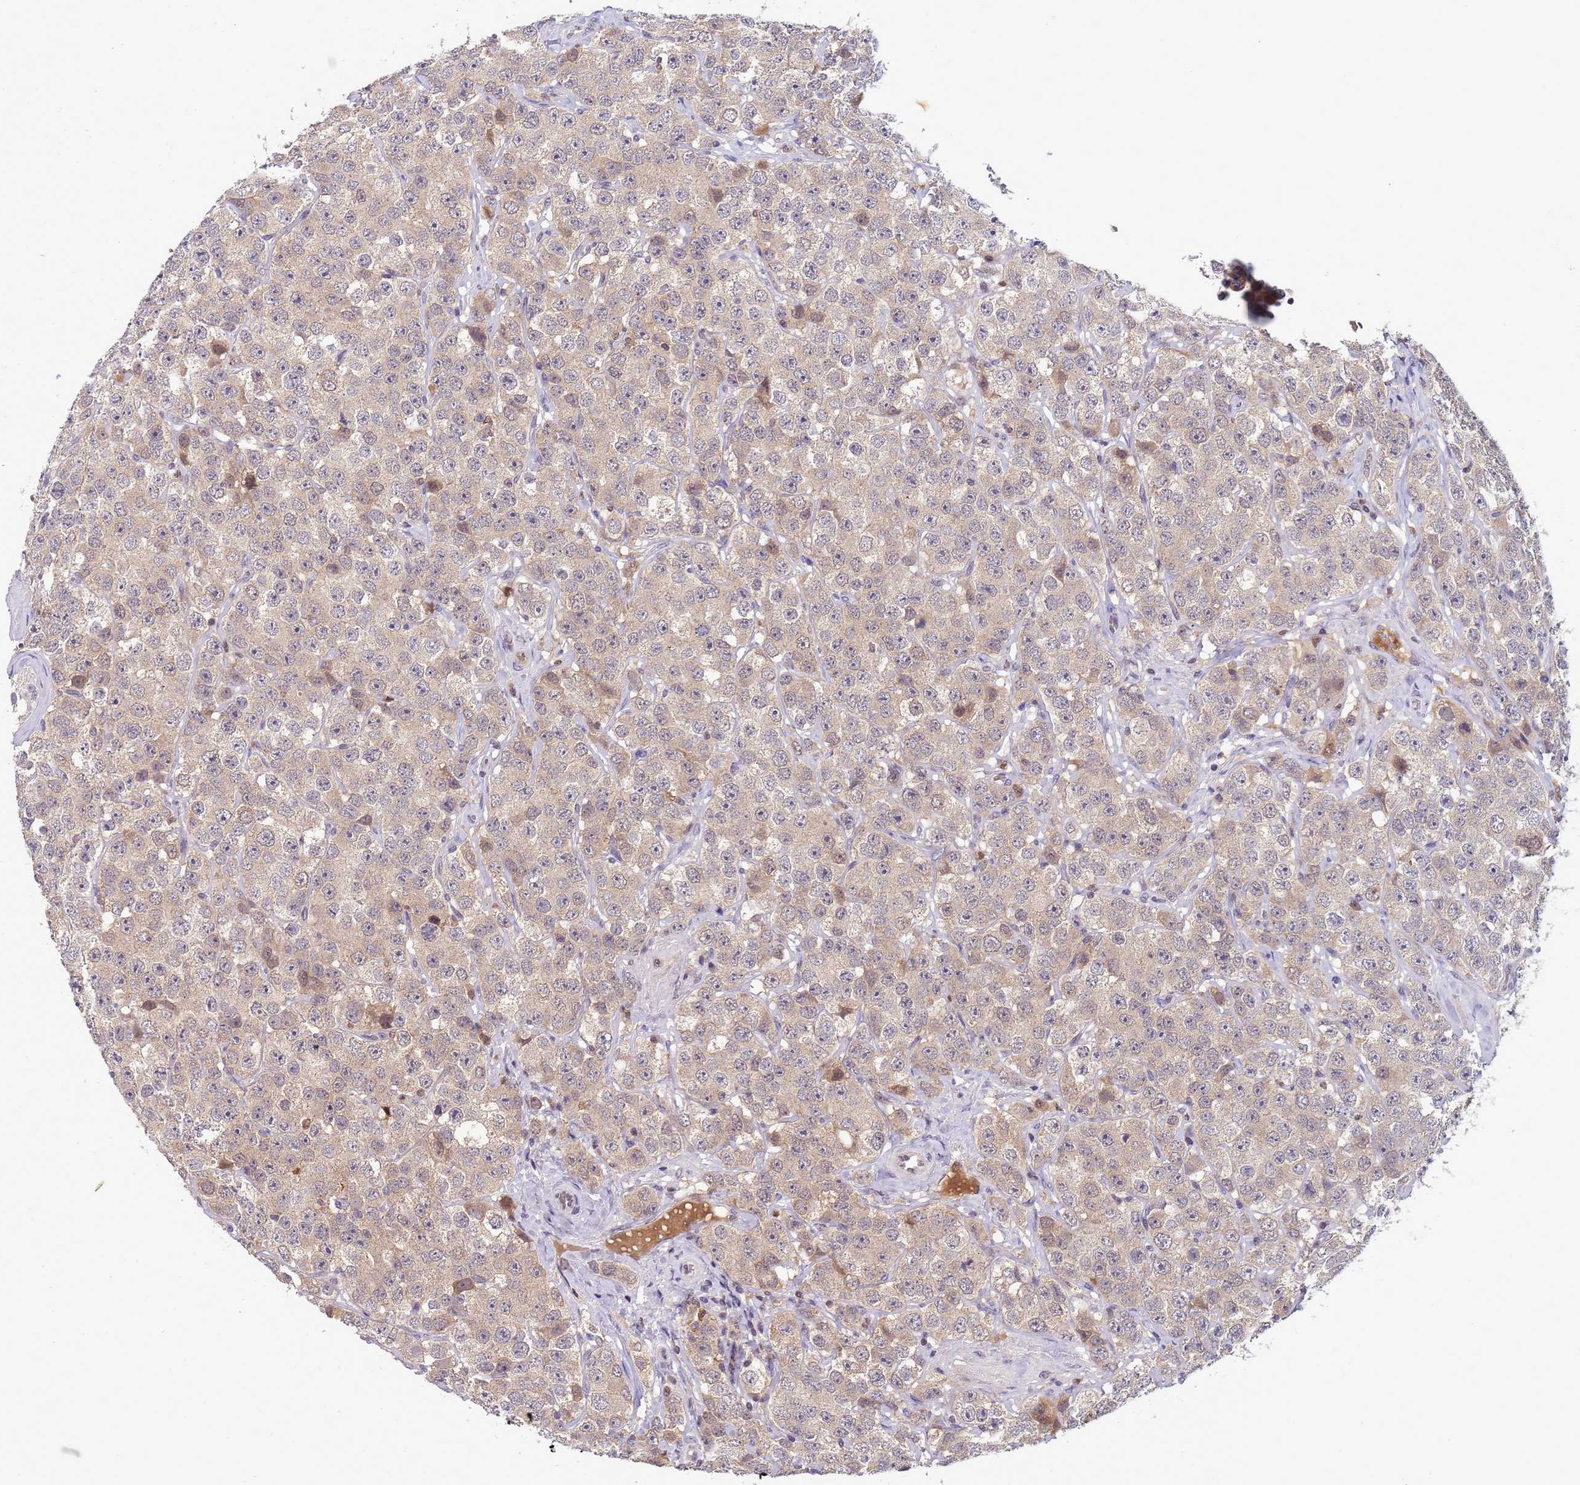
{"staining": {"intensity": "negative", "quantity": "none", "location": "none"}, "tissue": "testis cancer", "cell_type": "Tumor cells", "image_type": "cancer", "snomed": [{"axis": "morphology", "description": "Seminoma, NOS"}, {"axis": "topography", "description": "Testis"}], "caption": "IHC histopathology image of human seminoma (testis) stained for a protein (brown), which demonstrates no expression in tumor cells.", "gene": "CD53", "patient": {"sex": "male", "age": 28}}